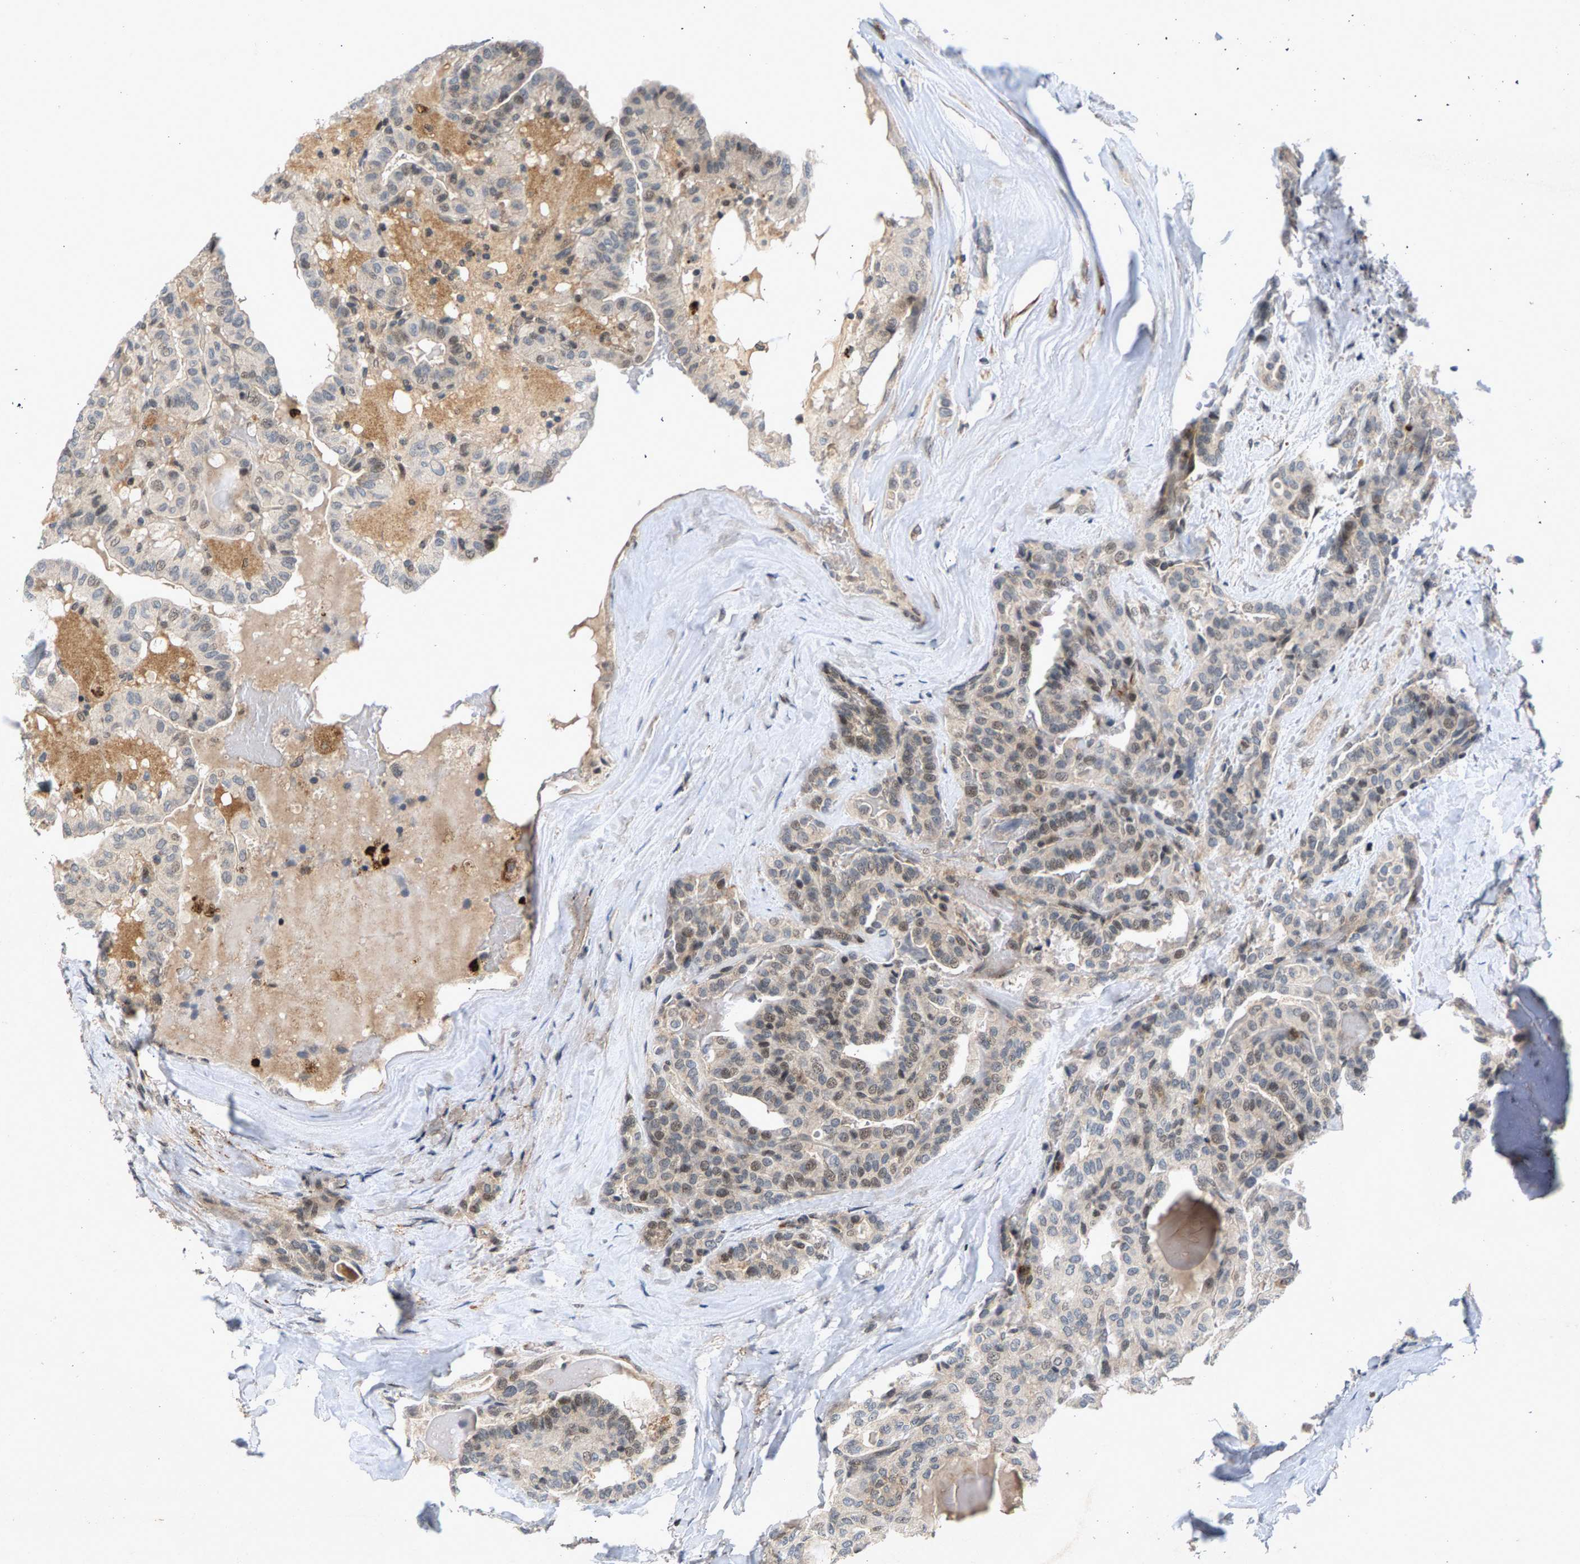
{"staining": {"intensity": "weak", "quantity": "25%-75%", "location": "nuclear"}, "tissue": "thyroid cancer", "cell_type": "Tumor cells", "image_type": "cancer", "snomed": [{"axis": "morphology", "description": "Papillary adenocarcinoma, NOS"}, {"axis": "topography", "description": "Thyroid gland"}], "caption": "Thyroid cancer stained with immunohistochemistry shows weak nuclear expression in approximately 25%-75% of tumor cells. The protein is shown in brown color, while the nuclei are stained blue.", "gene": "ZPR1", "patient": {"sex": "male", "age": 77}}